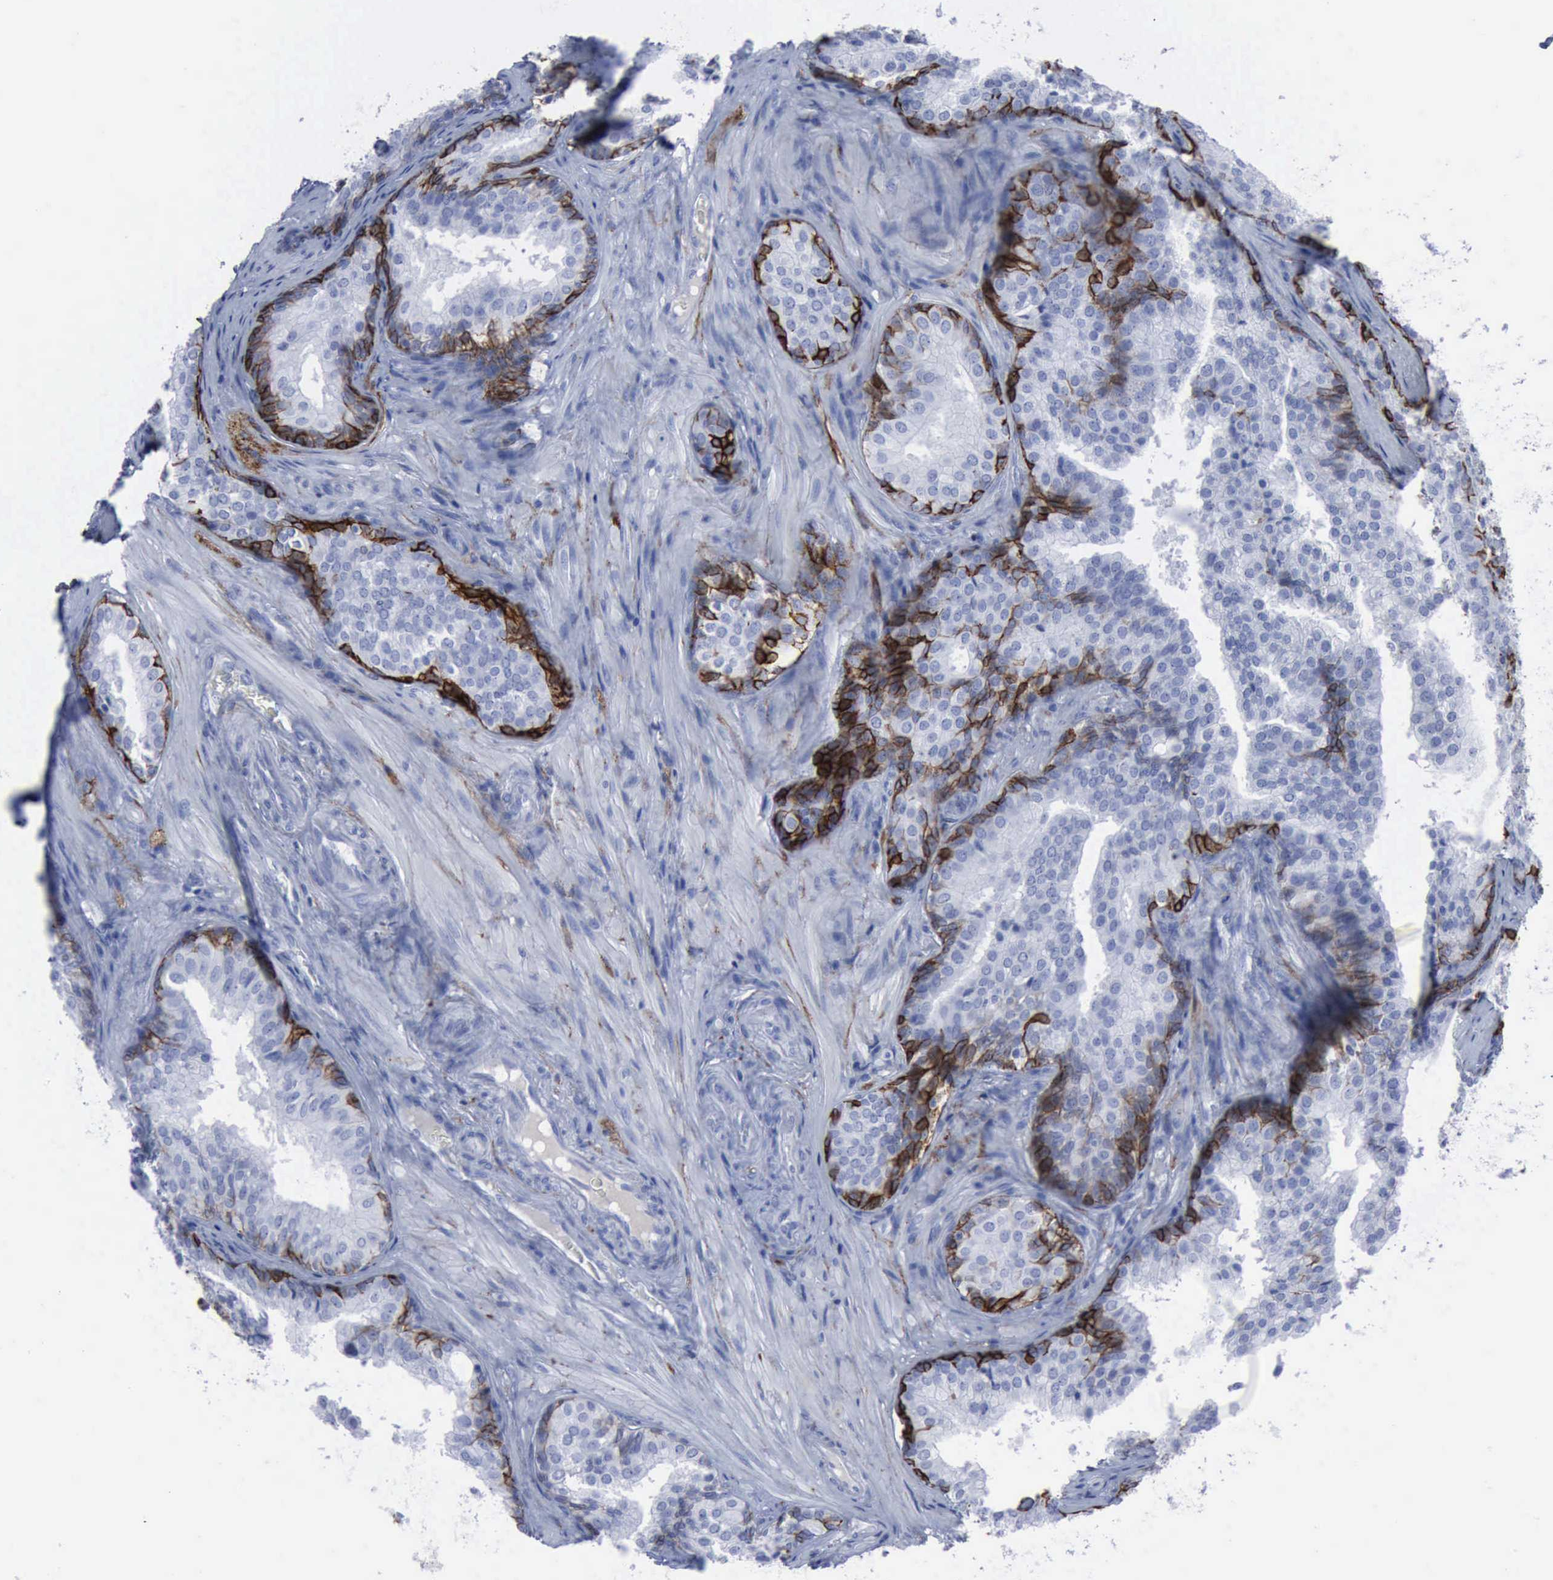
{"staining": {"intensity": "negative", "quantity": "none", "location": "none"}, "tissue": "prostate cancer", "cell_type": "Tumor cells", "image_type": "cancer", "snomed": [{"axis": "morphology", "description": "Adenocarcinoma, Low grade"}, {"axis": "topography", "description": "Prostate"}], "caption": "Immunohistochemical staining of human prostate adenocarcinoma (low-grade) shows no significant positivity in tumor cells.", "gene": "NGFR", "patient": {"sex": "male", "age": 69}}